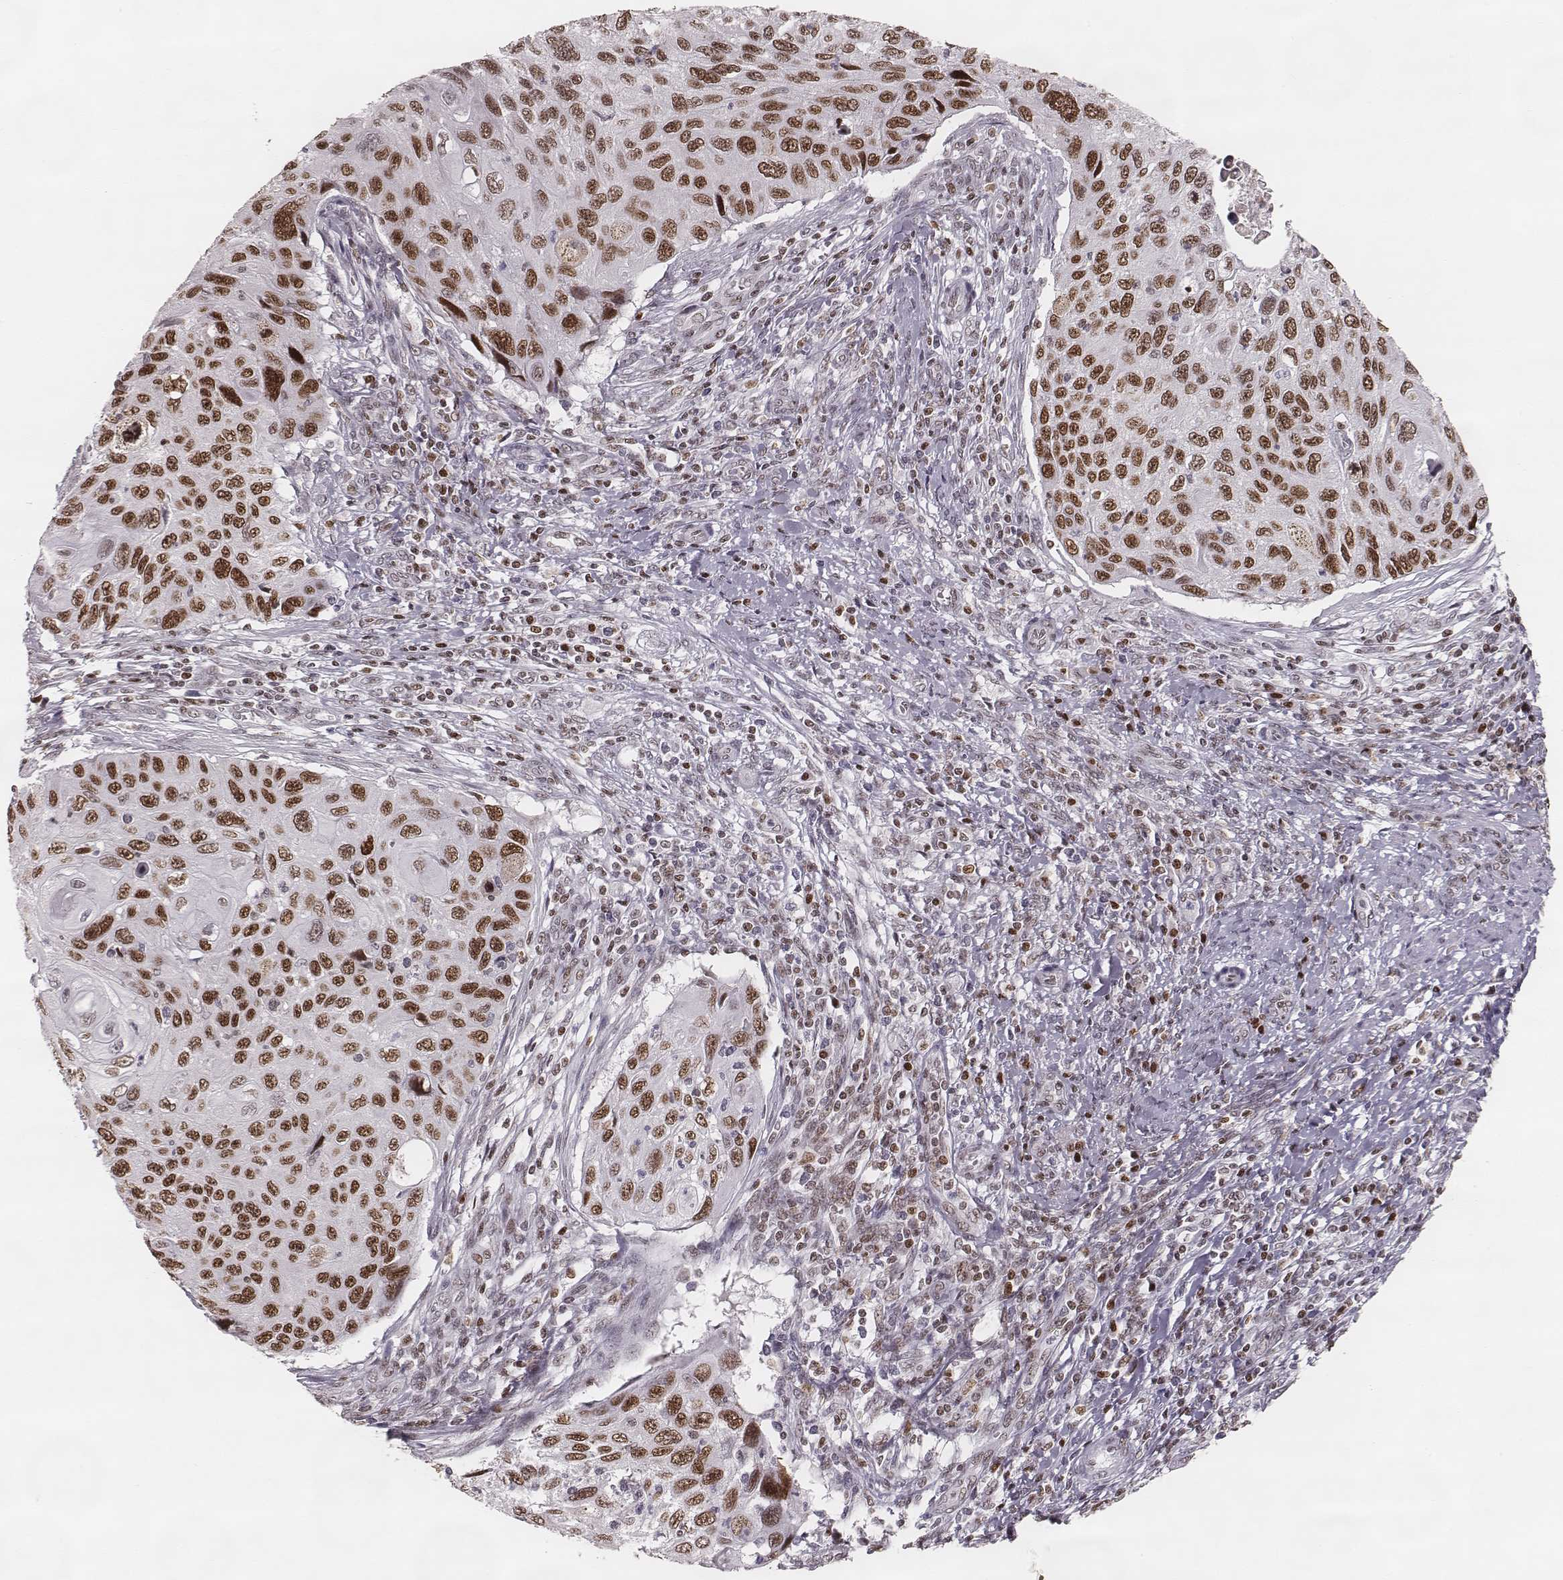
{"staining": {"intensity": "moderate", "quantity": ">75%", "location": "nuclear"}, "tissue": "cervical cancer", "cell_type": "Tumor cells", "image_type": "cancer", "snomed": [{"axis": "morphology", "description": "Squamous cell carcinoma, NOS"}, {"axis": "topography", "description": "Cervix"}], "caption": "Tumor cells display medium levels of moderate nuclear expression in about >75% of cells in squamous cell carcinoma (cervical).", "gene": "PARP1", "patient": {"sex": "female", "age": 70}}